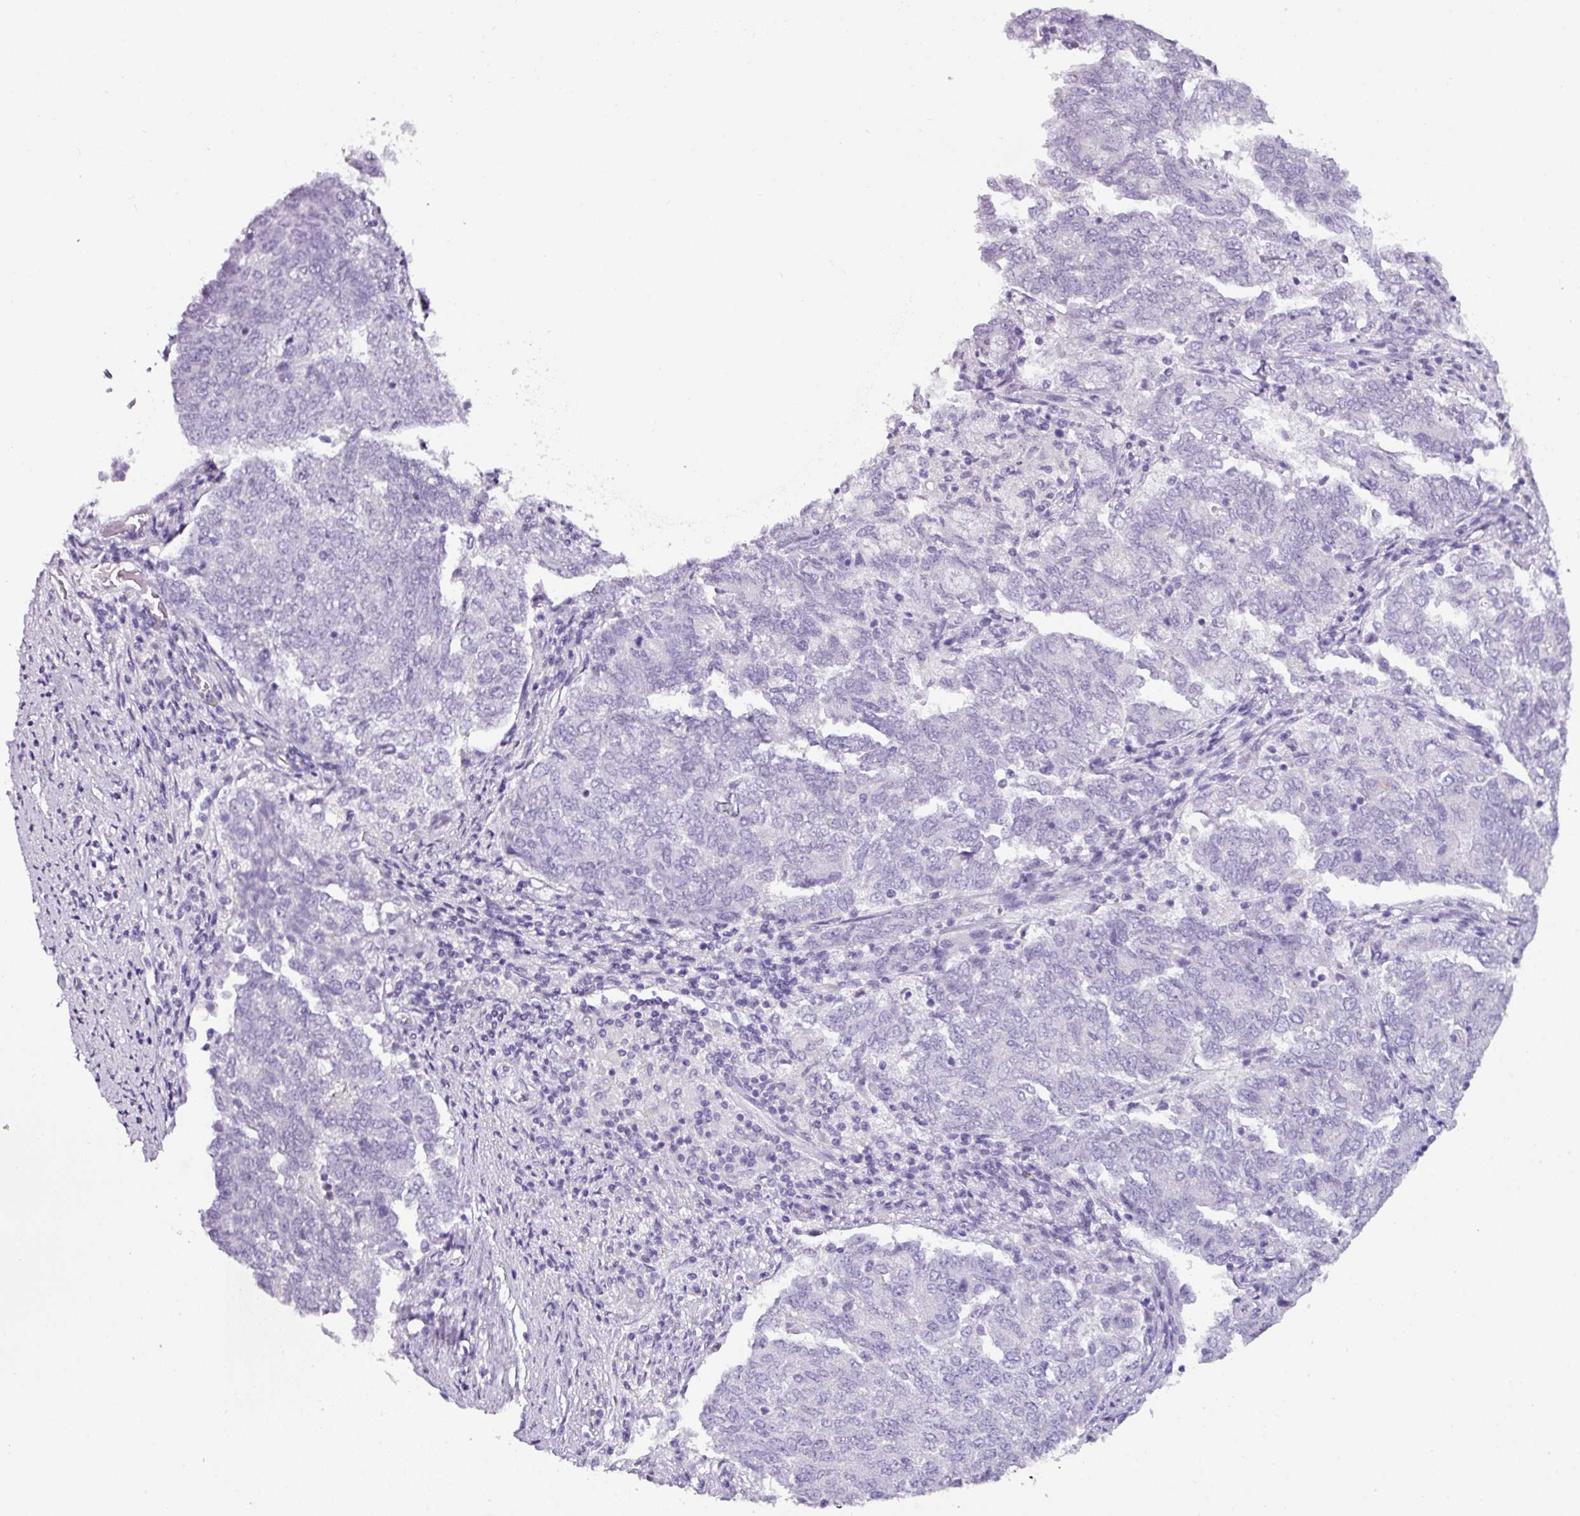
{"staining": {"intensity": "negative", "quantity": "none", "location": "none"}, "tissue": "endometrial cancer", "cell_type": "Tumor cells", "image_type": "cancer", "snomed": [{"axis": "morphology", "description": "Adenocarcinoma, NOS"}, {"axis": "topography", "description": "Endometrium"}], "caption": "High magnification brightfield microscopy of endometrial cancer (adenocarcinoma) stained with DAB (3,3'-diaminobenzidine) (brown) and counterstained with hematoxylin (blue): tumor cells show no significant expression. The staining is performed using DAB (3,3'-diaminobenzidine) brown chromogen with nuclei counter-stained in using hematoxylin.", "gene": "NAPSA", "patient": {"sex": "female", "age": 80}}